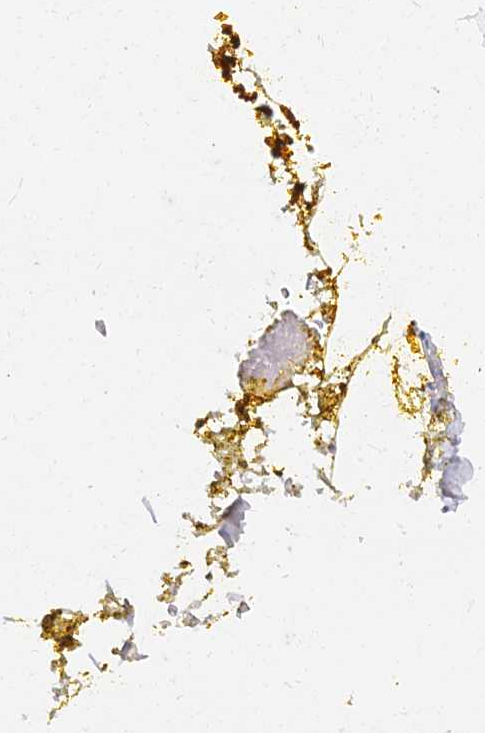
{"staining": {"intensity": "negative", "quantity": "none", "location": "none"}, "tissue": "adipose tissue", "cell_type": "Adipocytes", "image_type": "normal", "snomed": [{"axis": "morphology", "description": "Normal tissue, NOS"}, {"axis": "morphology", "description": "Adenocarcinoma, Low grade"}, {"axis": "topography", "description": "Prostate"}, {"axis": "topography", "description": "Peripheral nerve tissue"}], "caption": "A high-resolution image shows IHC staining of normal adipose tissue, which reveals no significant positivity in adipocytes.", "gene": "VWC2L", "patient": {"sex": "male", "age": 63}}